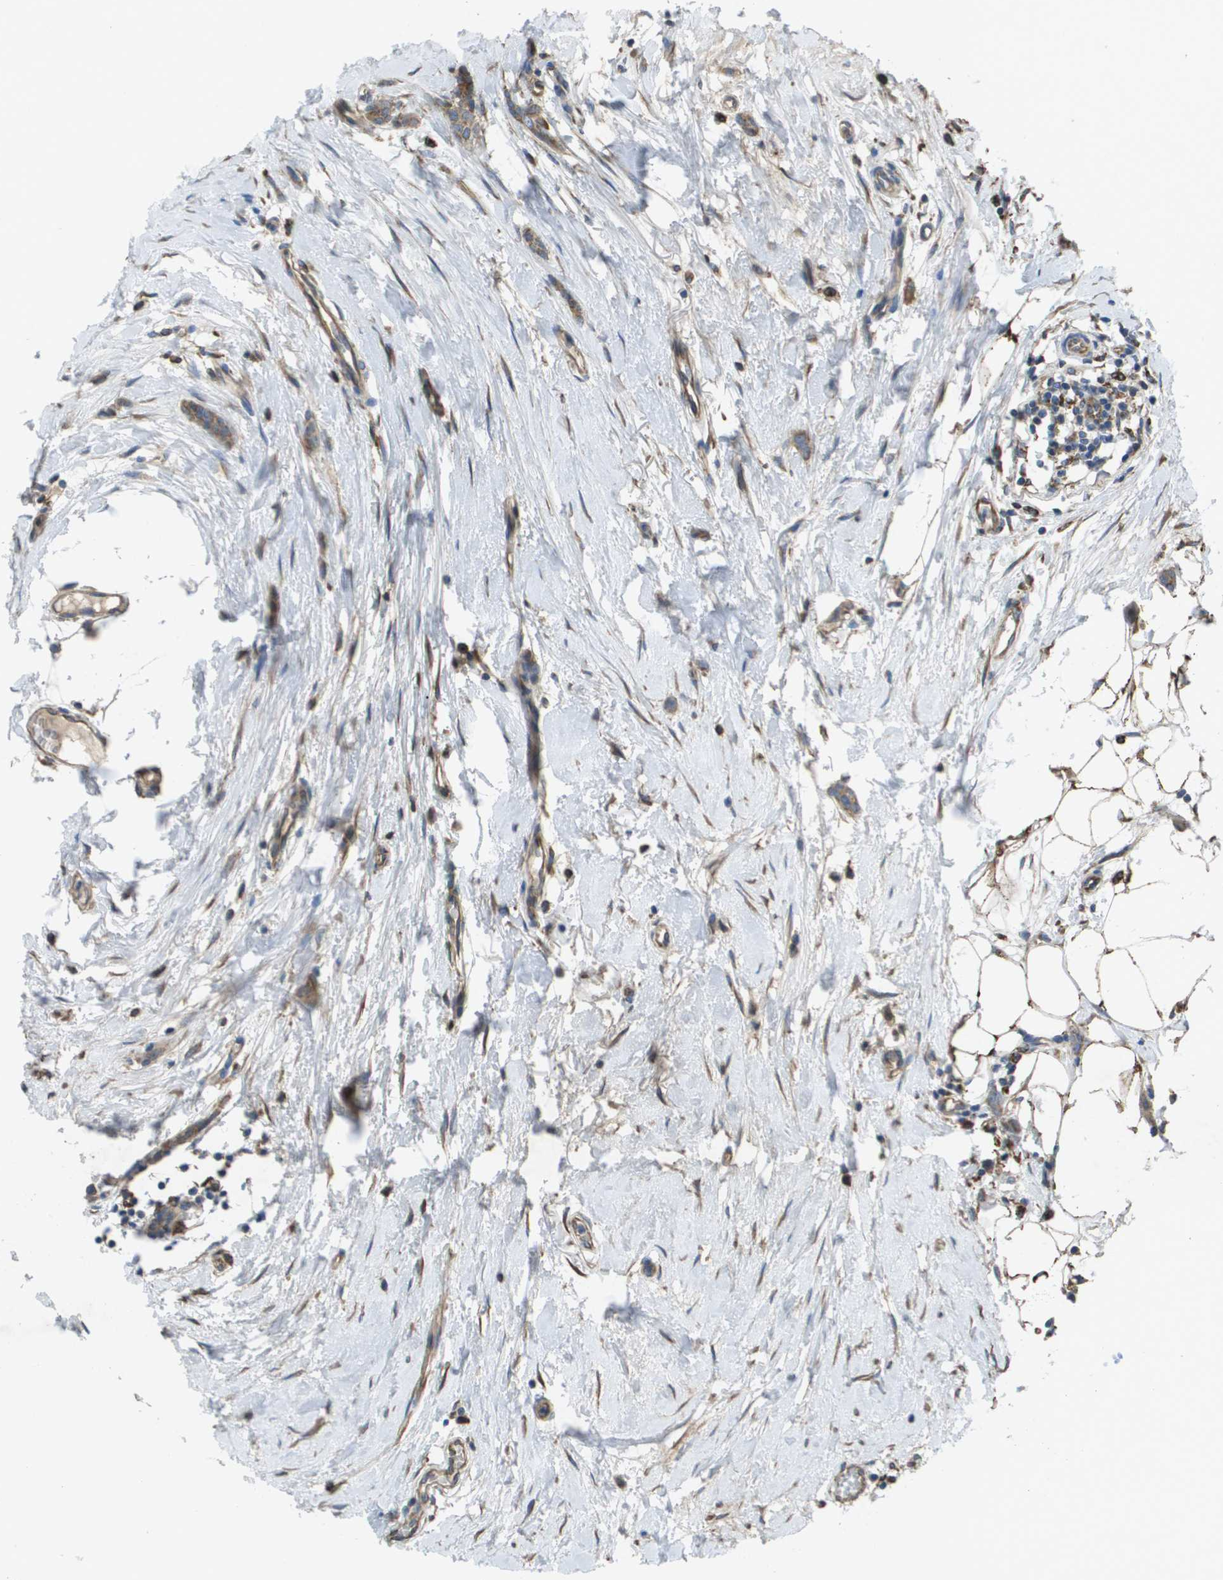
{"staining": {"intensity": "weak", "quantity": ">75%", "location": "cytoplasmic/membranous"}, "tissue": "breast cancer", "cell_type": "Tumor cells", "image_type": "cancer", "snomed": [{"axis": "morphology", "description": "Lobular carcinoma"}, {"axis": "topography", "description": "Skin"}, {"axis": "topography", "description": "Breast"}], "caption": "Protein expression analysis of breast cancer (lobular carcinoma) demonstrates weak cytoplasmic/membranous positivity in about >75% of tumor cells. The staining was performed using DAB (3,3'-diaminobenzidine) to visualize the protein expression in brown, while the nuclei were stained in blue with hematoxylin (Magnification: 20x).", "gene": "CLCN2", "patient": {"sex": "female", "age": 46}}